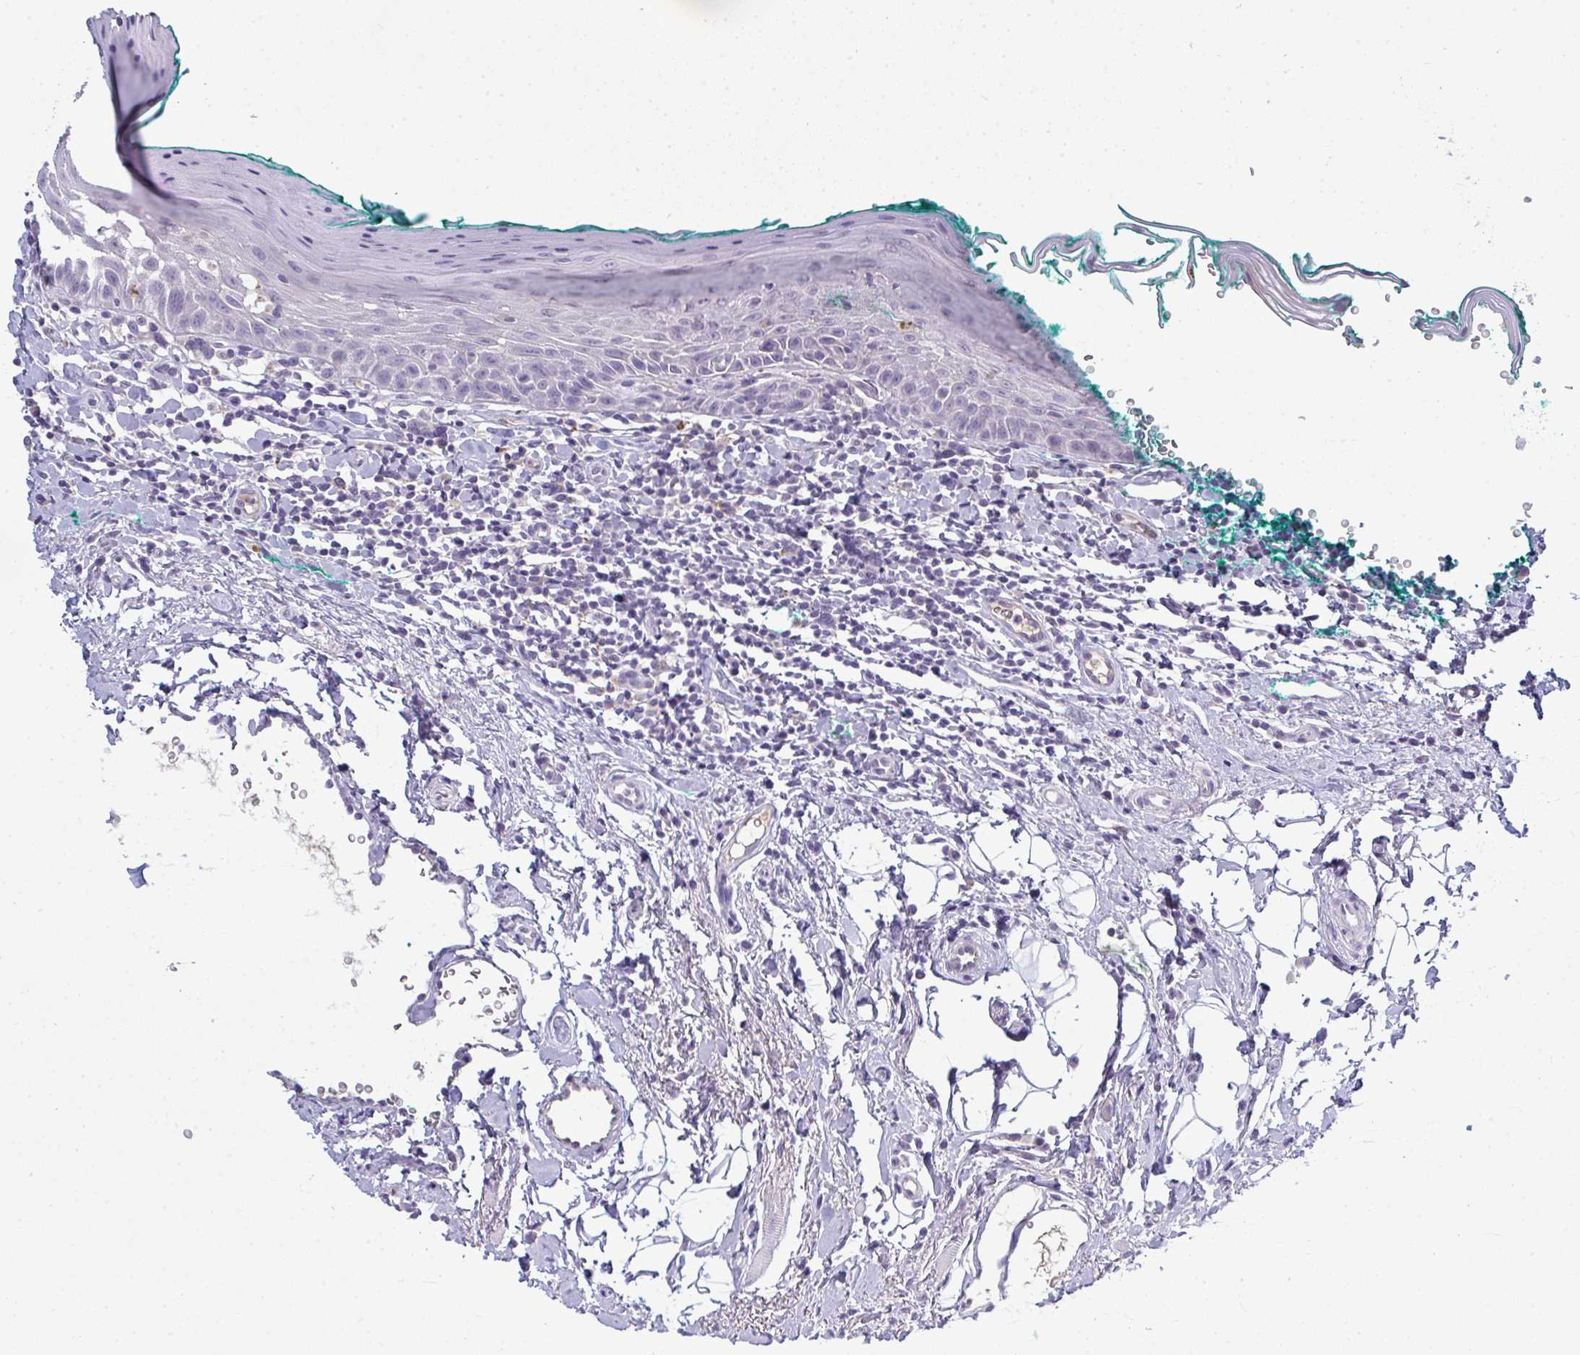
{"staining": {"intensity": "negative", "quantity": "none", "location": "none"}, "tissue": "oral mucosa", "cell_type": "Squamous epithelial cells", "image_type": "normal", "snomed": [{"axis": "morphology", "description": "Normal tissue, NOS"}, {"axis": "topography", "description": "Oral tissue"}, {"axis": "topography", "description": "Tounge, NOS"}], "caption": "The image reveals no staining of squamous epithelial cells in unremarkable oral mucosa. The staining was performed using DAB (3,3'-diaminobenzidine) to visualize the protein expression in brown, while the nuclei were stained in blue with hematoxylin (Magnification: 20x).", "gene": "ADAM21", "patient": {"sex": "male", "age": 83}}